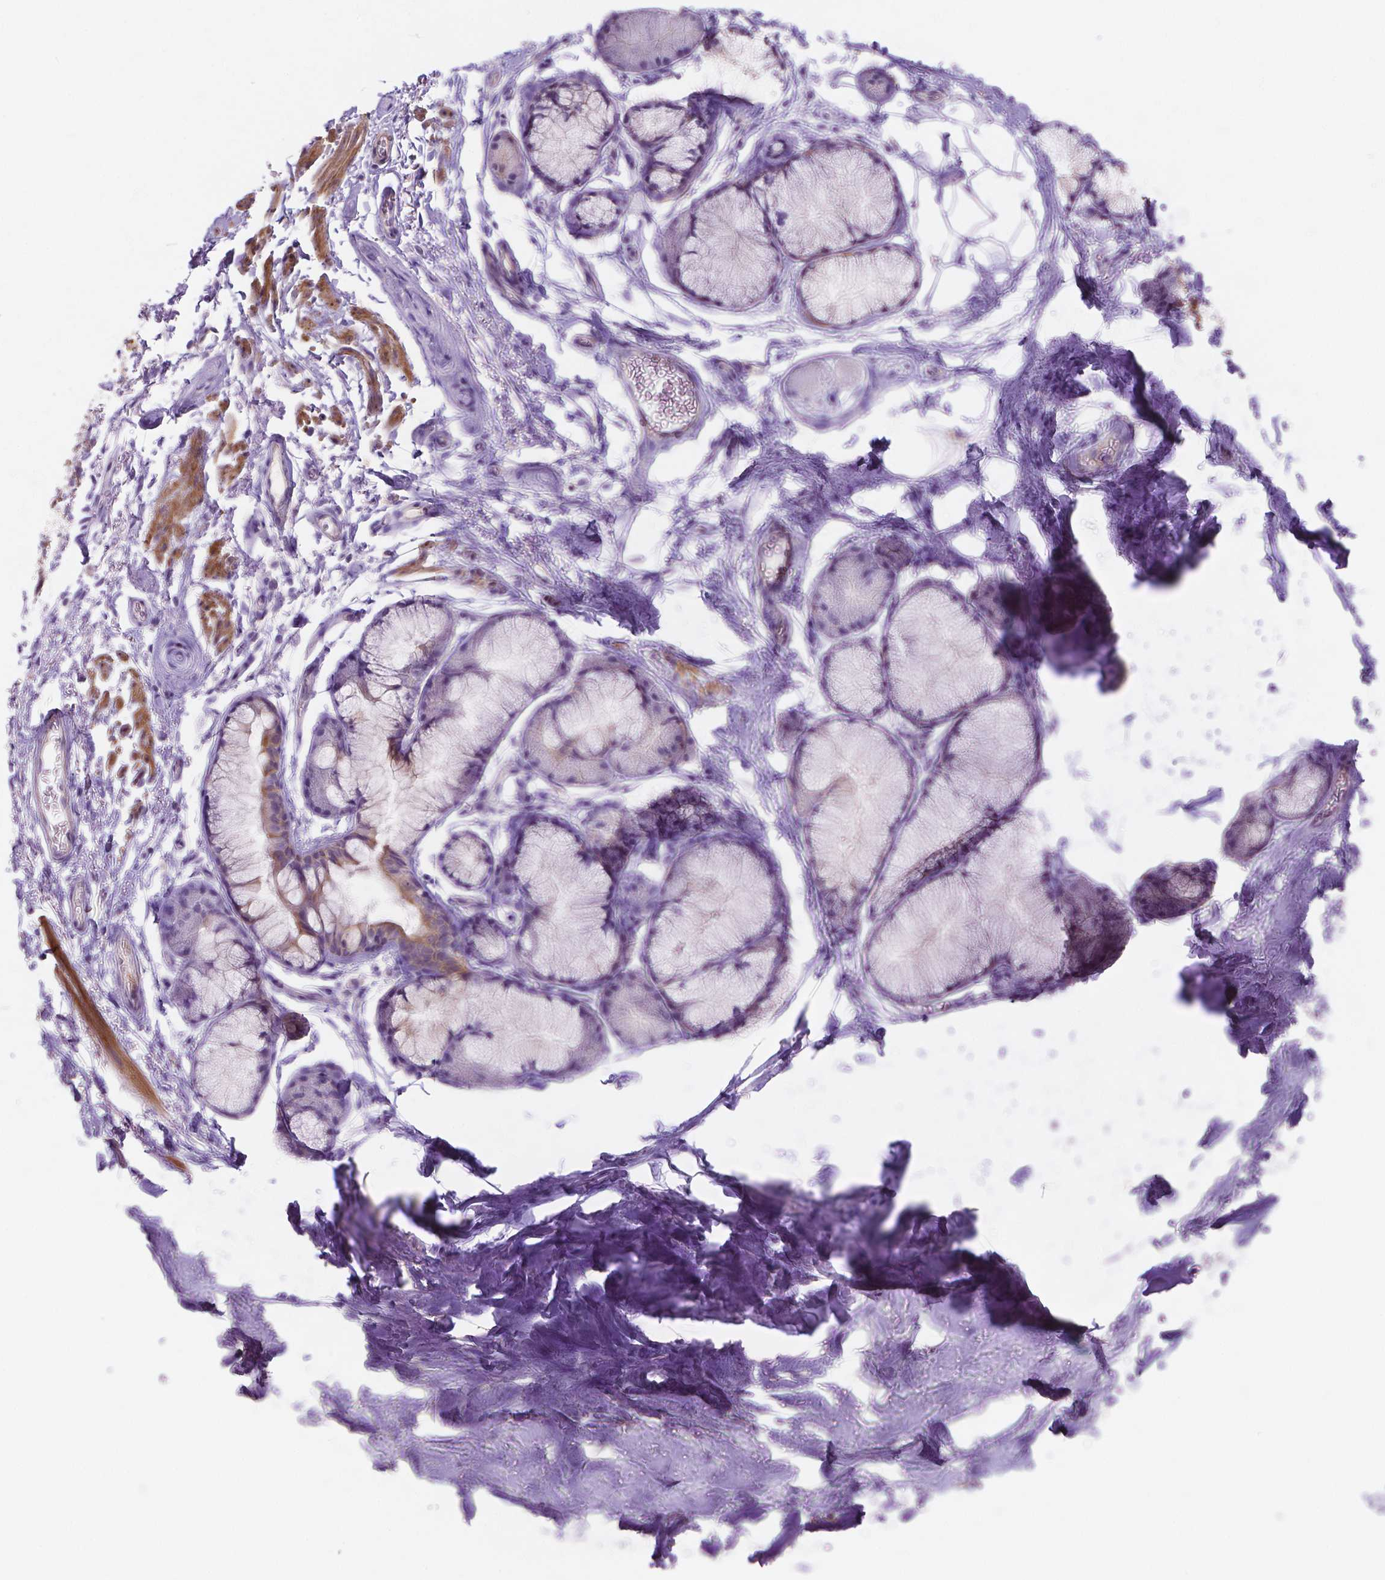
{"staining": {"intensity": "negative", "quantity": "none", "location": "none"}, "tissue": "adipose tissue", "cell_type": "Adipocytes", "image_type": "normal", "snomed": [{"axis": "morphology", "description": "Normal tissue, NOS"}, {"axis": "topography", "description": "Cartilage tissue"}, {"axis": "topography", "description": "Bronchus"}], "caption": "A micrograph of adipose tissue stained for a protein displays no brown staining in adipocytes. Nuclei are stained in blue.", "gene": "MBLAC1", "patient": {"sex": "female", "age": 79}}